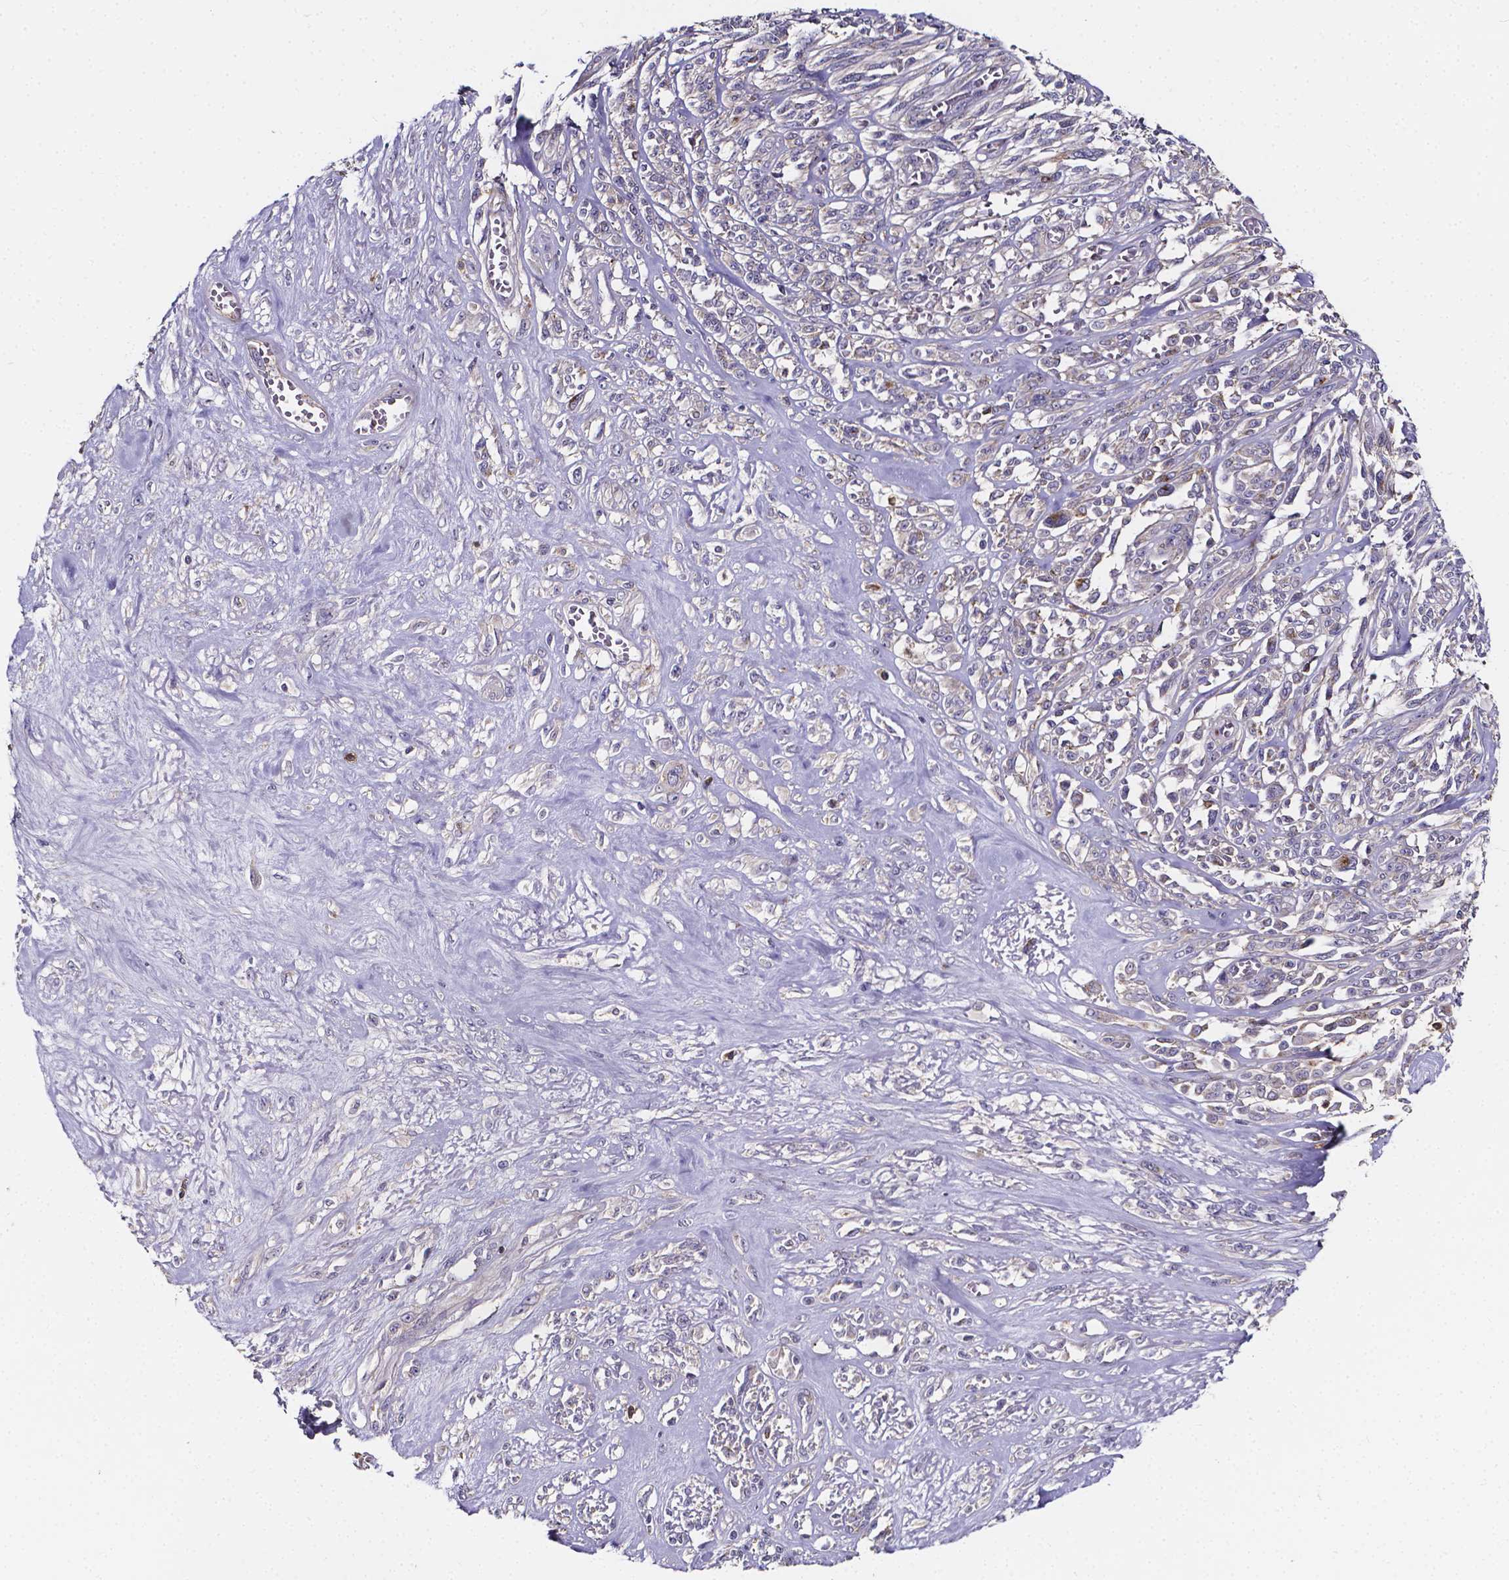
{"staining": {"intensity": "negative", "quantity": "none", "location": "none"}, "tissue": "melanoma", "cell_type": "Tumor cells", "image_type": "cancer", "snomed": [{"axis": "morphology", "description": "Malignant melanoma, NOS"}, {"axis": "topography", "description": "Skin"}], "caption": "Tumor cells are negative for protein expression in human malignant melanoma. (Immunohistochemistry, brightfield microscopy, high magnification).", "gene": "THEMIS", "patient": {"sex": "female", "age": 91}}